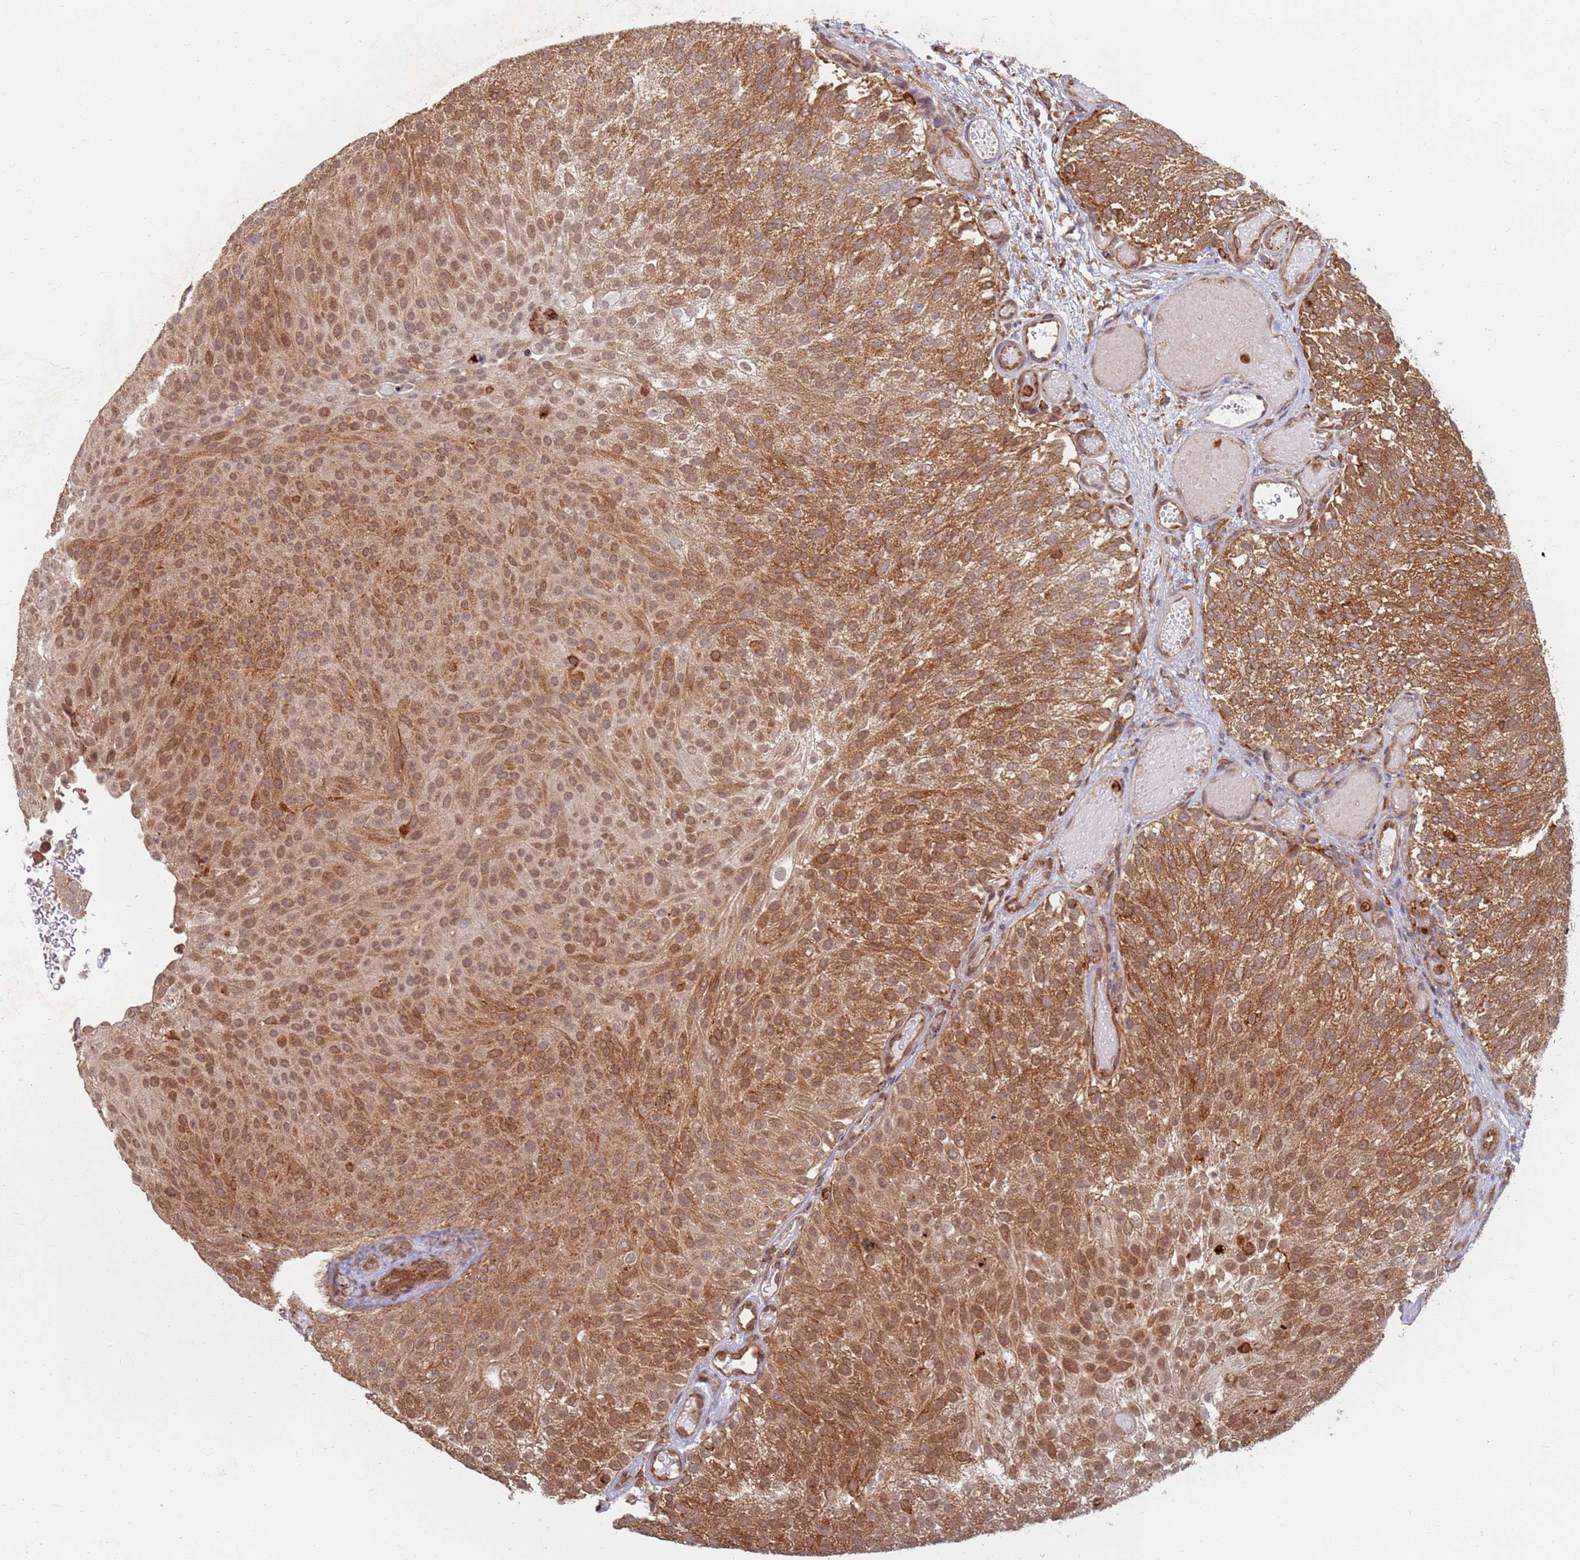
{"staining": {"intensity": "moderate", "quantity": ">75%", "location": "cytoplasmic/membranous,nuclear"}, "tissue": "urothelial cancer", "cell_type": "Tumor cells", "image_type": "cancer", "snomed": [{"axis": "morphology", "description": "Urothelial carcinoma, Low grade"}, {"axis": "topography", "description": "Urinary bladder"}], "caption": "The micrograph shows immunohistochemical staining of urothelial cancer. There is moderate cytoplasmic/membranous and nuclear staining is present in about >75% of tumor cells.", "gene": "CEP170", "patient": {"sex": "male", "age": 78}}